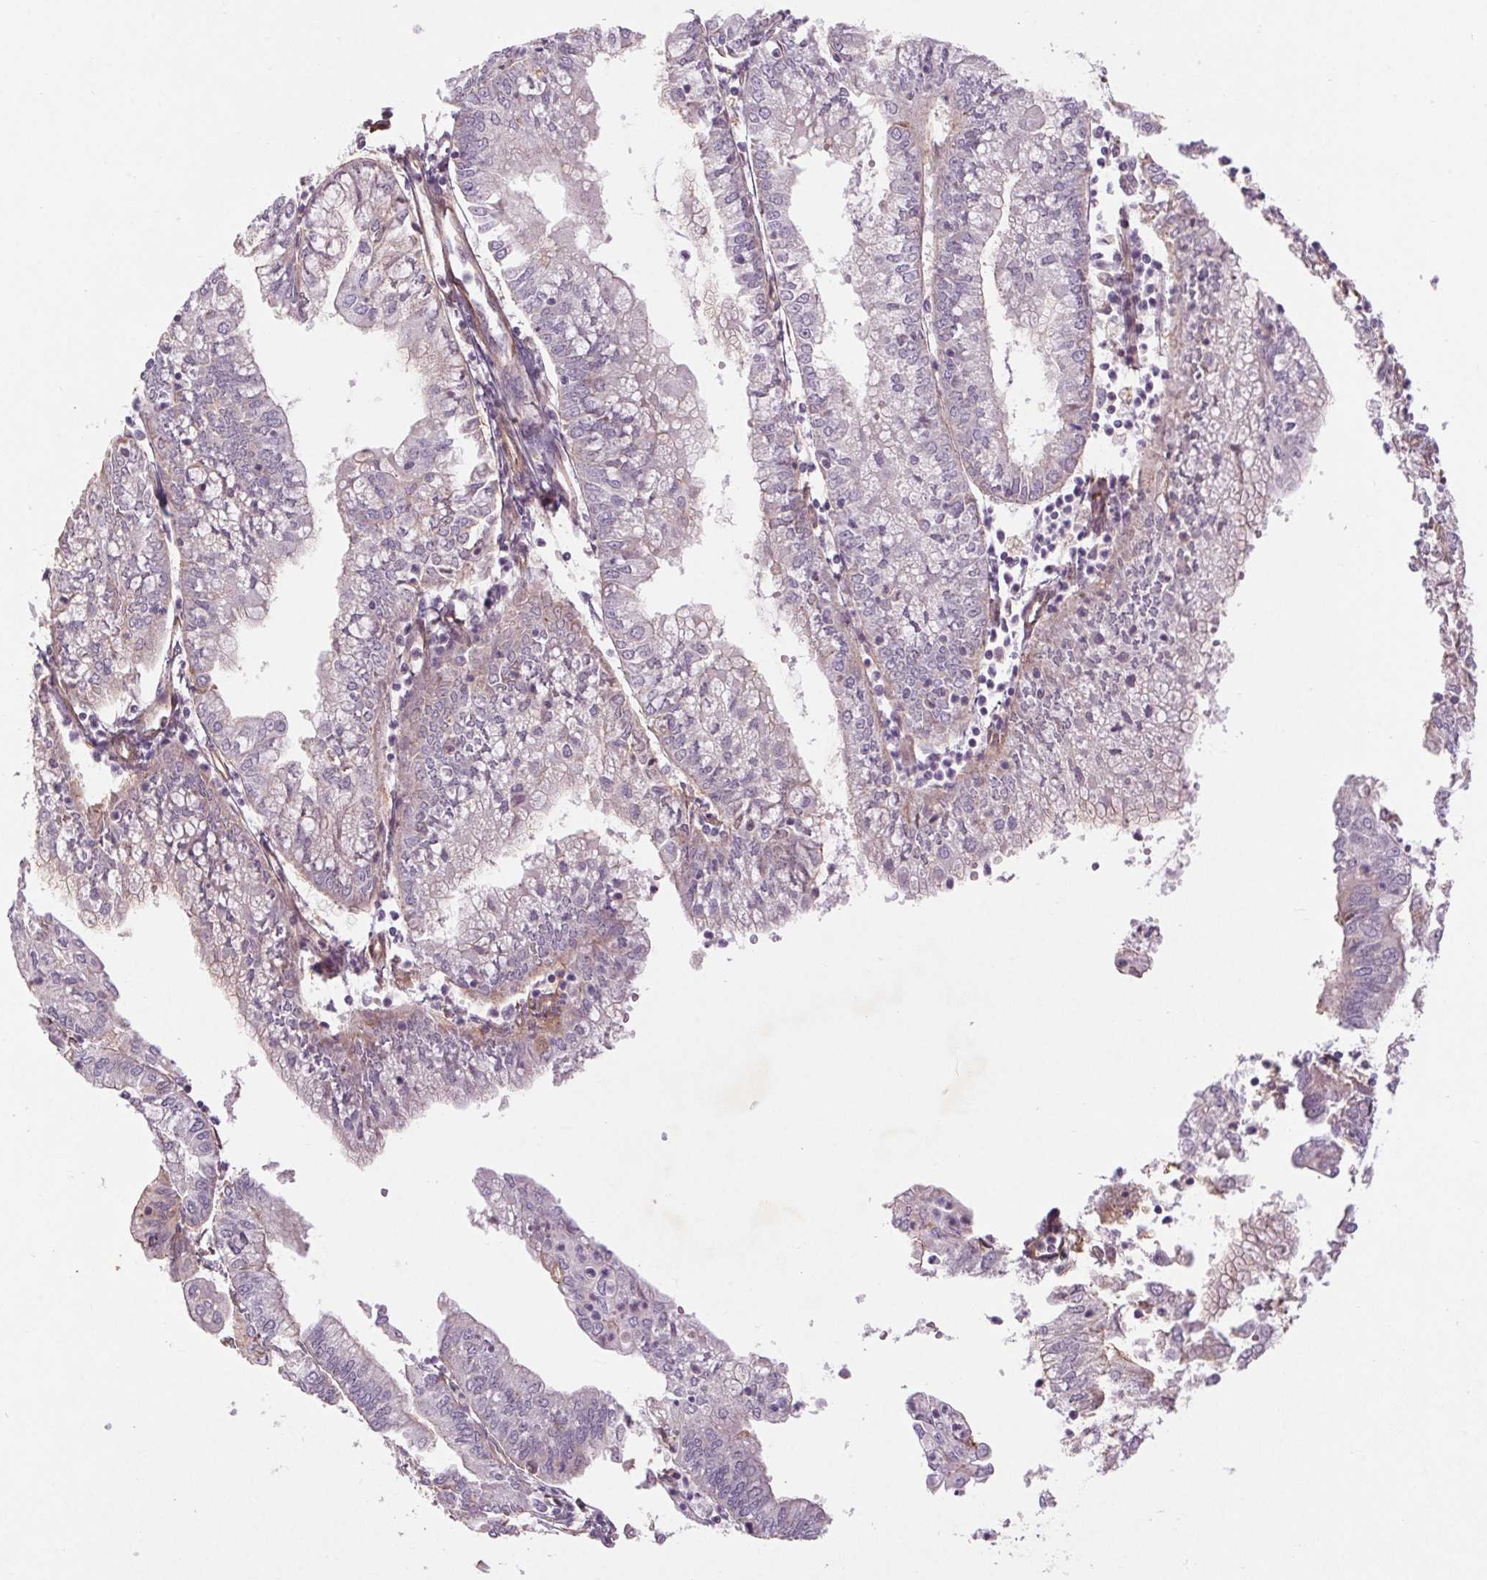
{"staining": {"intensity": "negative", "quantity": "none", "location": "none"}, "tissue": "endometrial cancer", "cell_type": "Tumor cells", "image_type": "cancer", "snomed": [{"axis": "morphology", "description": "Adenocarcinoma, NOS"}, {"axis": "topography", "description": "Endometrium"}], "caption": "Tumor cells are negative for protein expression in human endometrial cancer (adenocarcinoma).", "gene": "CCSER1", "patient": {"sex": "female", "age": 55}}